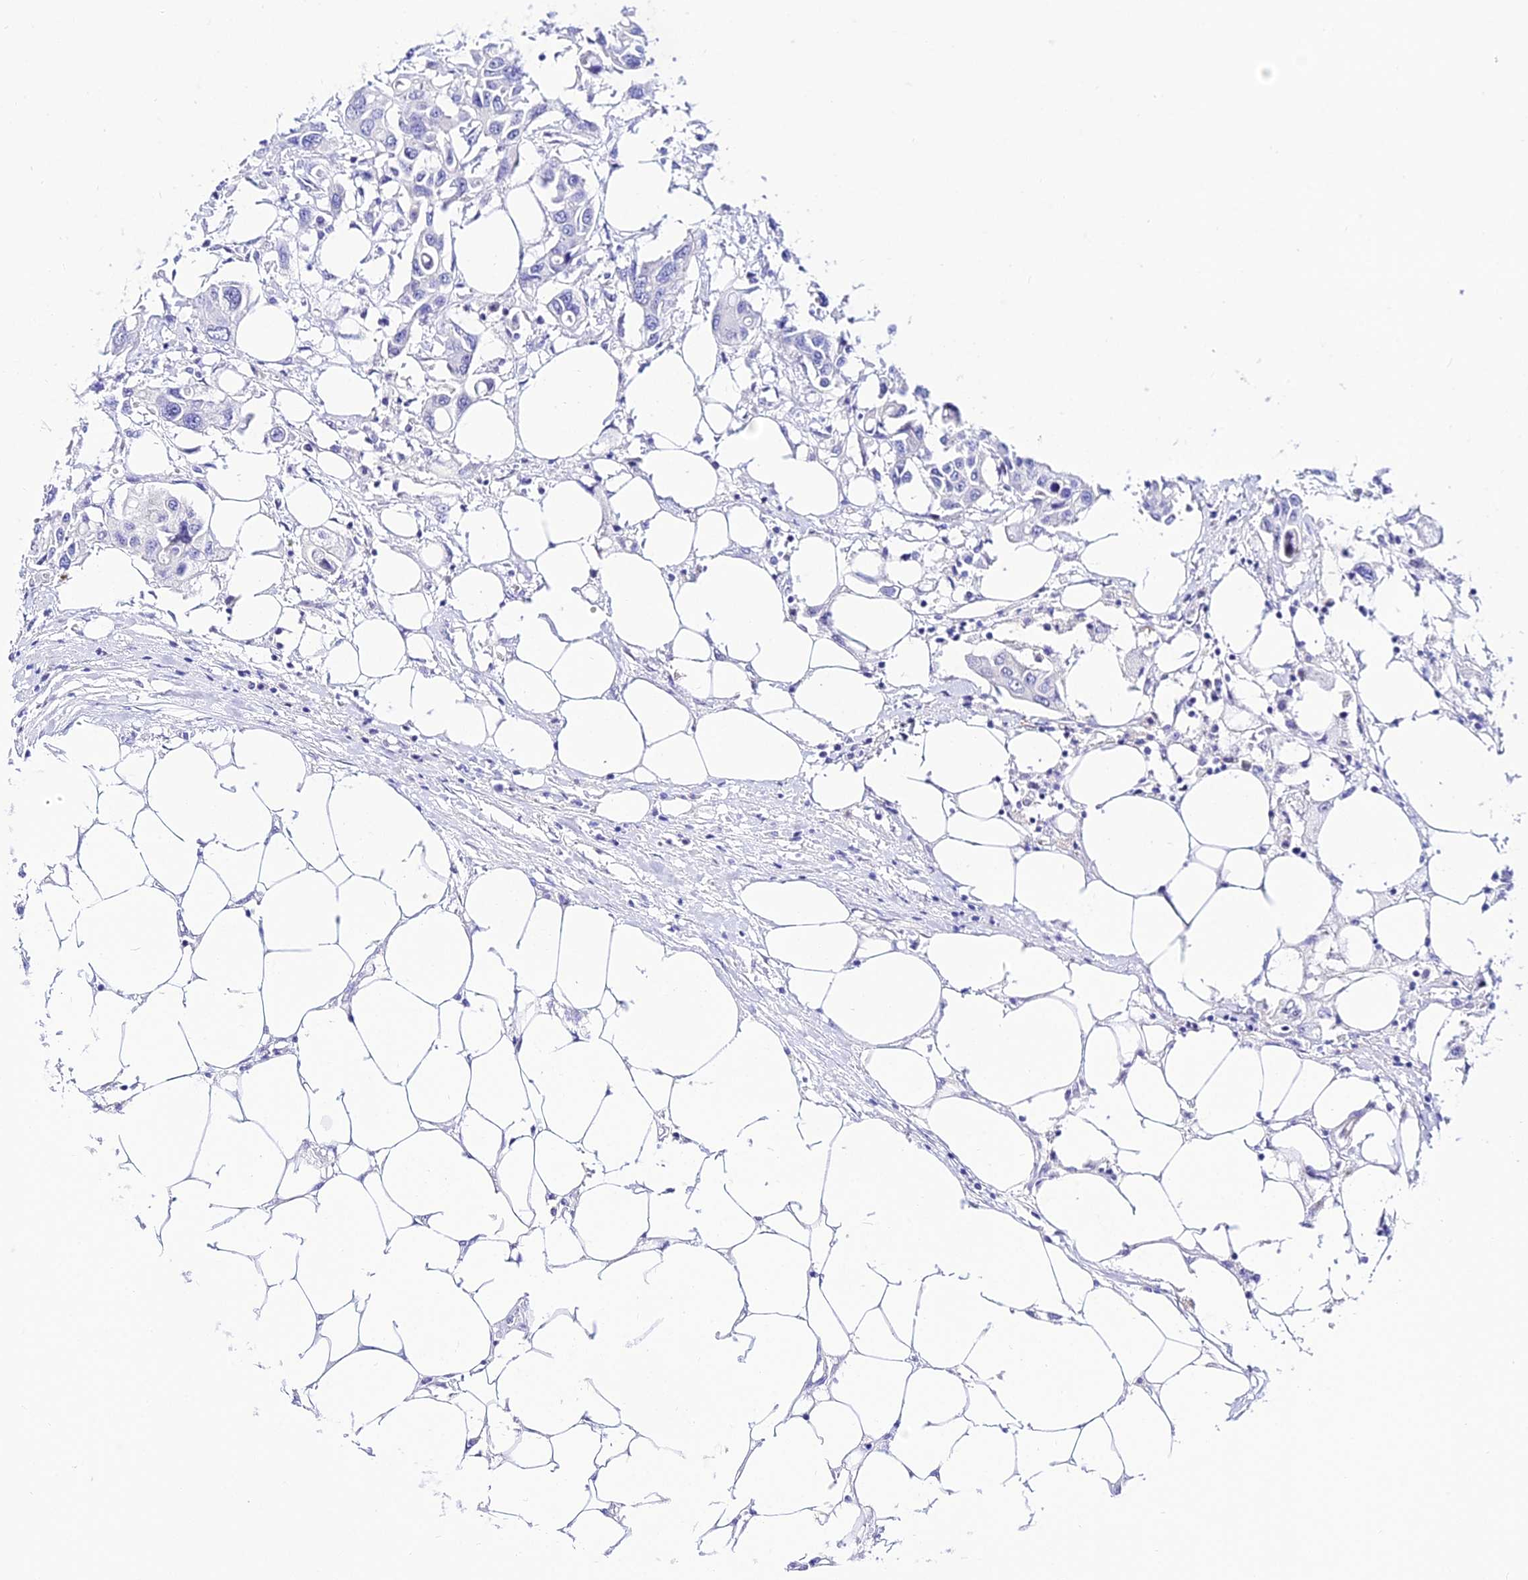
{"staining": {"intensity": "negative", "quantity": "none", "location": "none"}, "tissue": "colorectal cancer", "cell_type": "Tumor cells", "image_type": "cancer", "snomed": [{"axis": "morphology", "description": "Adenocarcinoma, NOS"}, {"axis": "topography", "description": "Colon"}], "caption": "DAB (3,3'-diaminobenzidine) immunohistochemical staining of human colorectal cancer (adenocarcinoma) shows no significant staining in tumor cells.", "gene": "DEFB106A", "patient": {"sex": "male", "age": 77}}